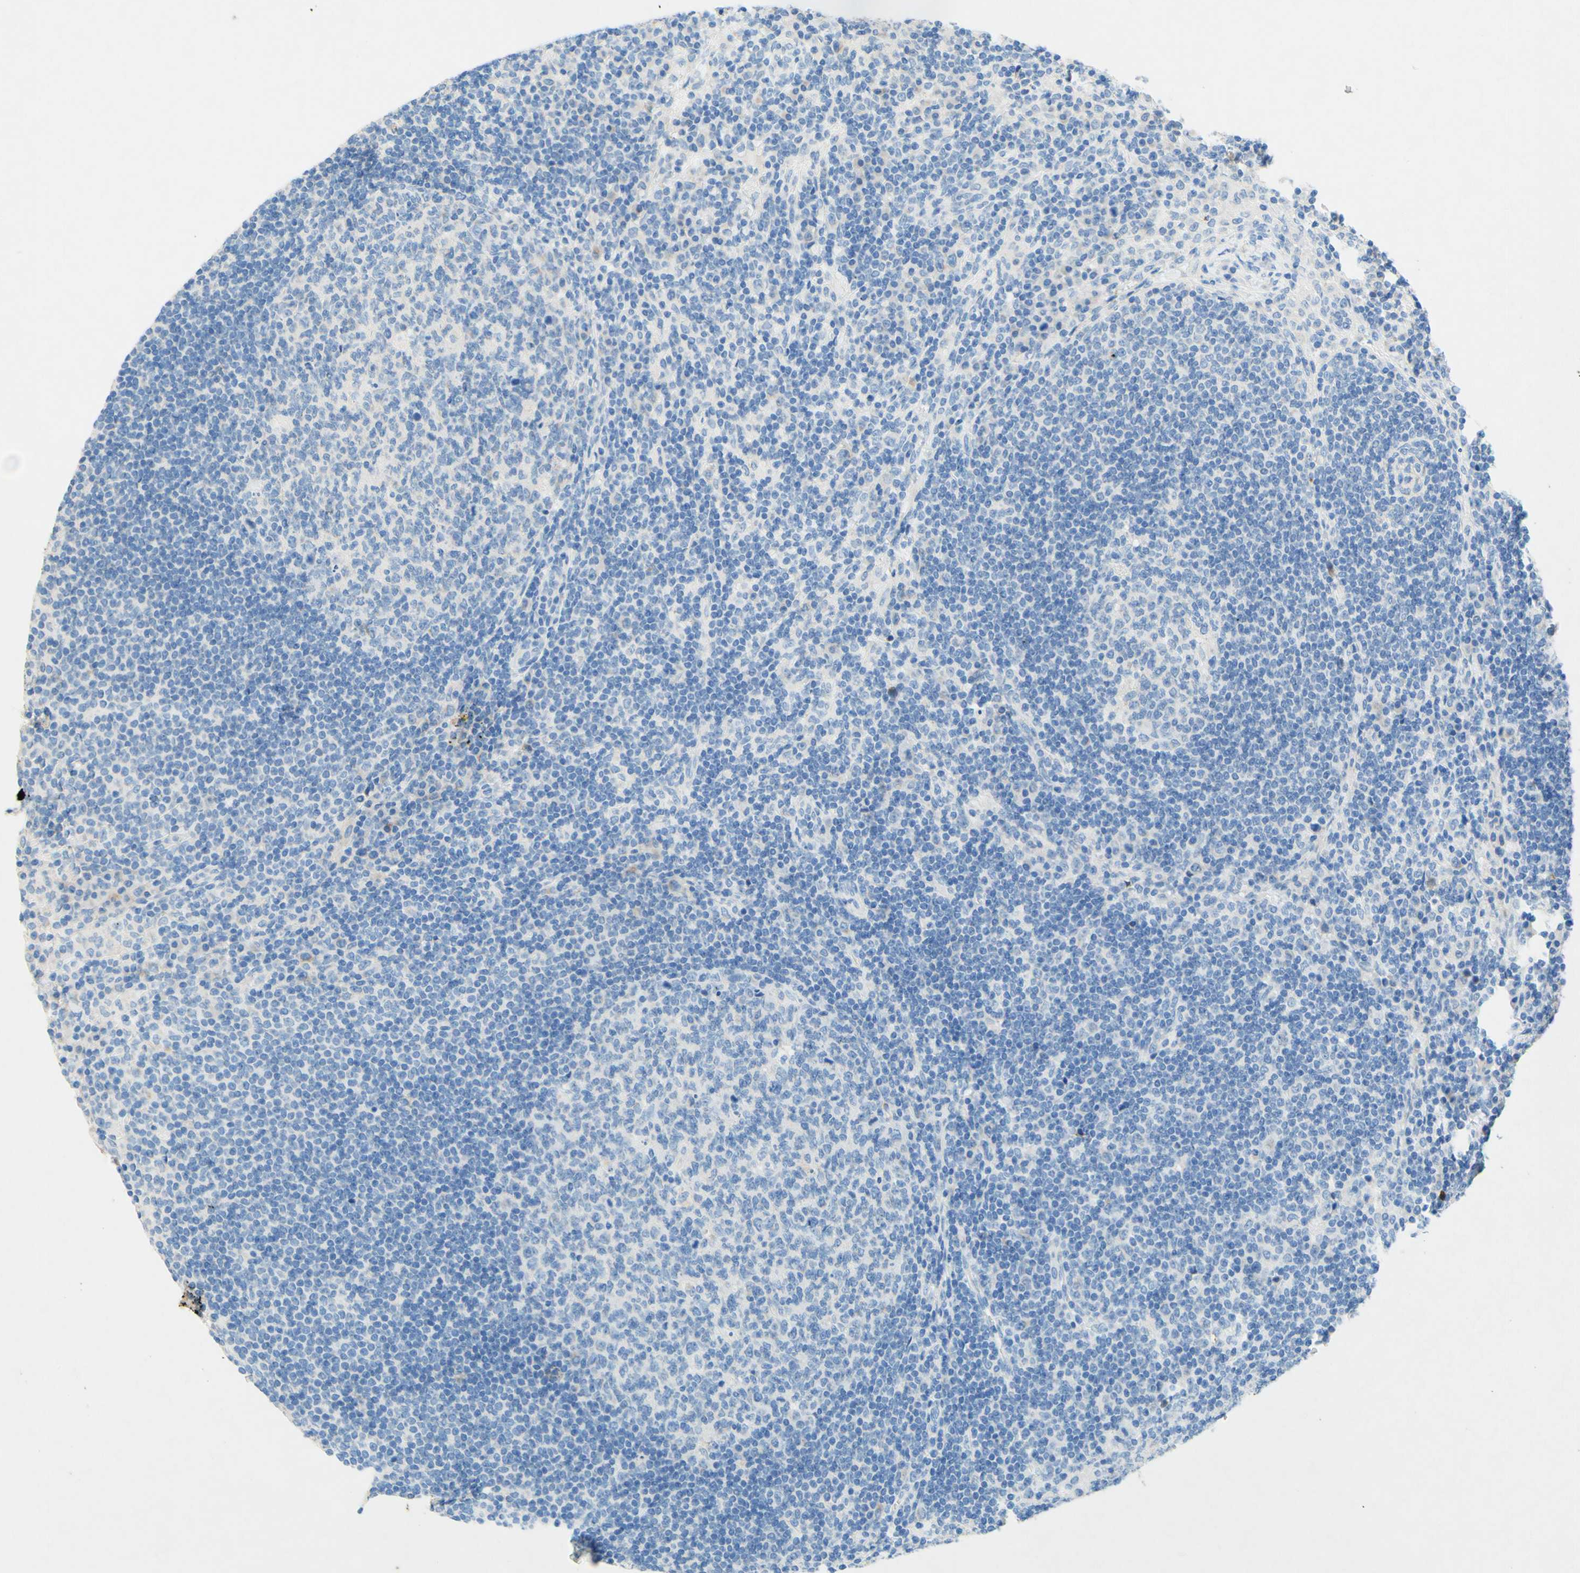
{"staining": {"intensity": "negative", "quantity": "none", "location": "none"}, "tissue": "lymph node", "cell_type": "Germinal center cells", "image_type": "normal", "snomed": [{"axis": "morphology", "description": "Normal tissue, NOS"}, {"axis": "morphology", "description": "Uncertain malignant potential"}, {"axis": "topography", "description": "Lymph node"}, {"axis": "topography", "description": "Salivary gland, NOS"}], "caption": "Germinal center cells show no significant protein expression in benign lymph node.", "gene": "SLC46A1", "patient": {"sex": "female", "age": 51}}